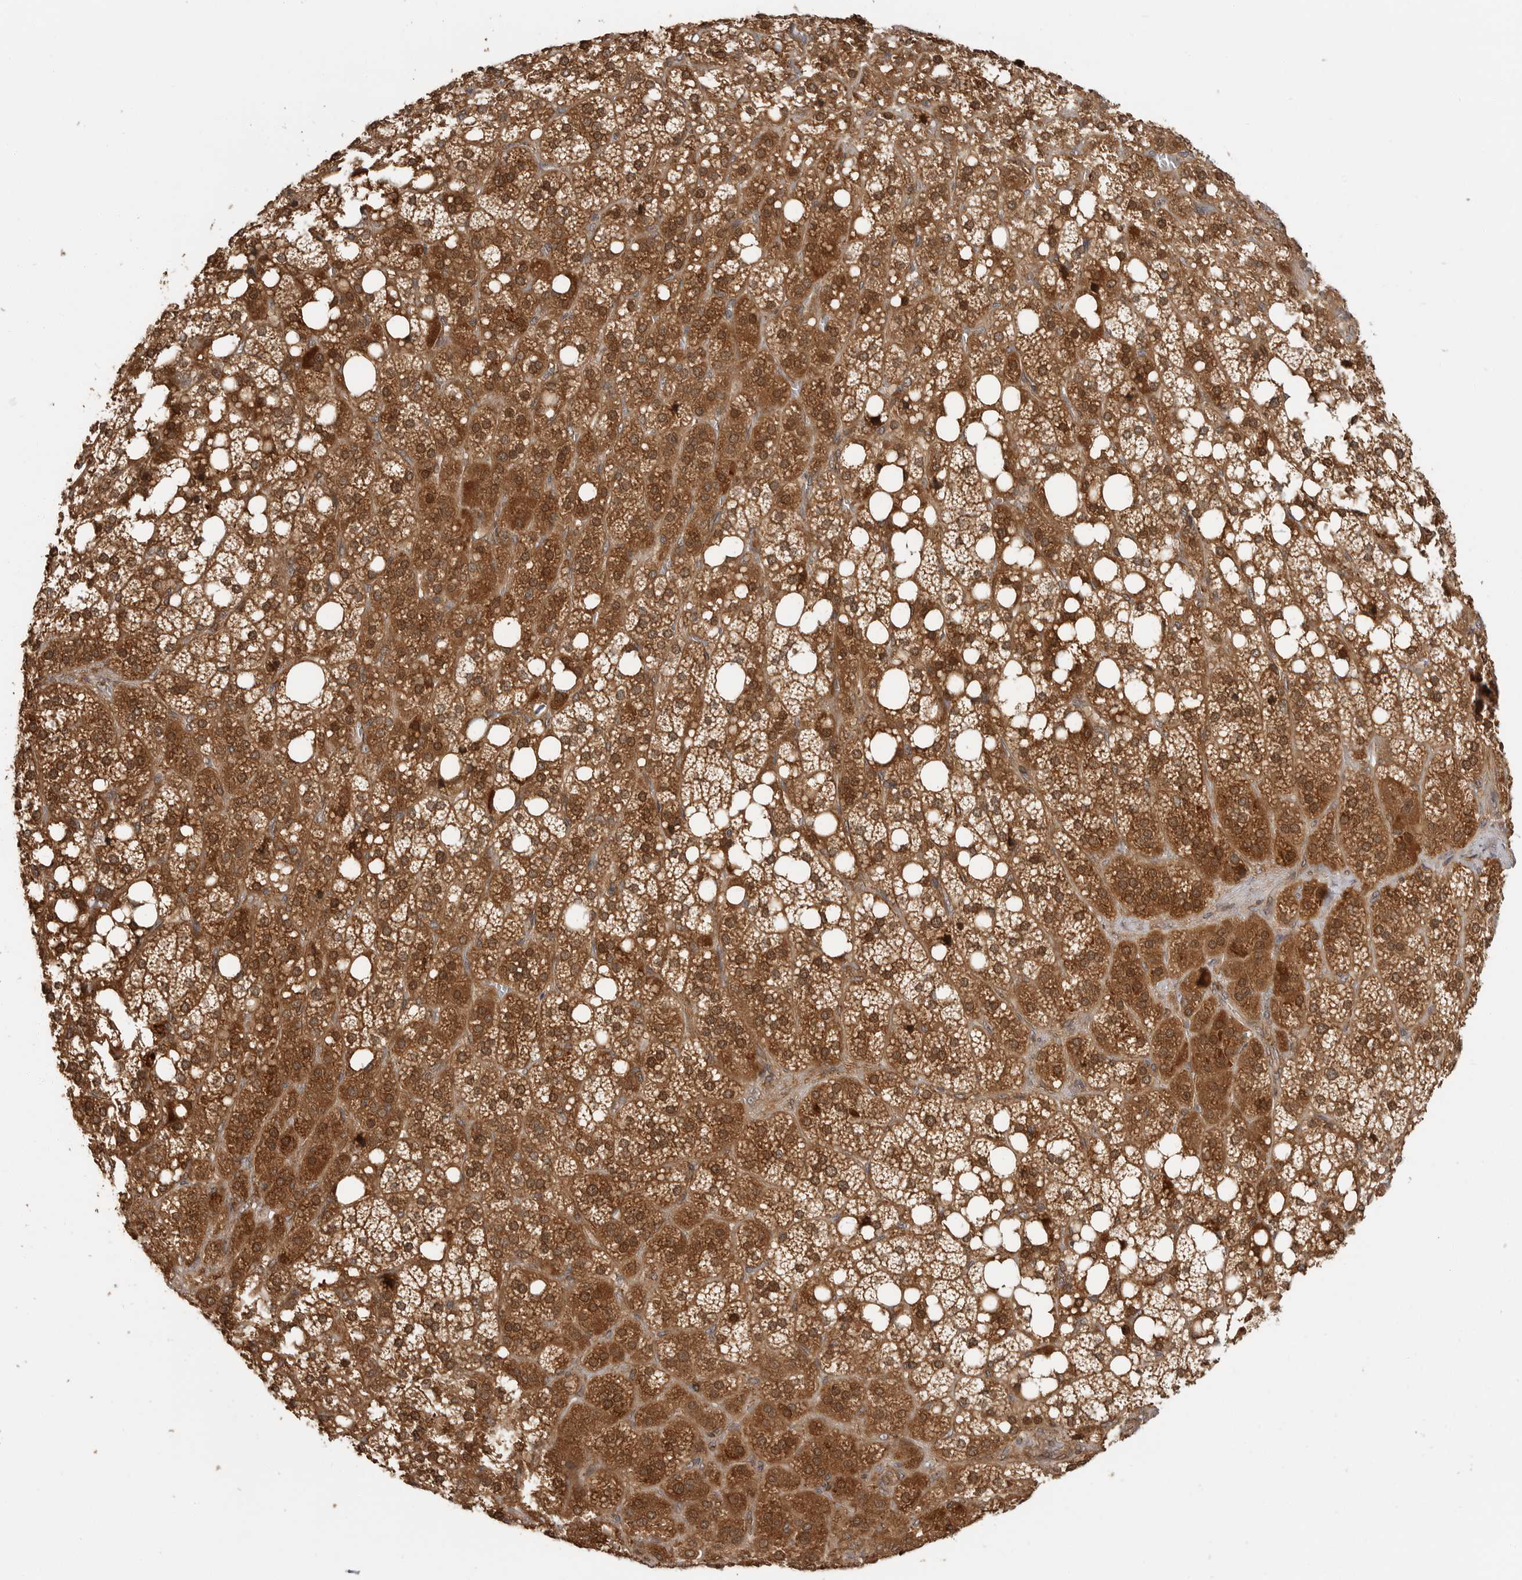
{"staining": {"intensity": "moderate", "quantity": ">75%", "location": "cytoplasmic/membranous,nuclear"}, "tissue": "adrenal gland", "cell_type": "Glandular cells", "image_type": "normal", "snomed": [{"axis": "morphology", "description": "Normal tissue, NOS"}, {"axis": "topography", "description": "Adrenal gland"}], "caption": "This histopathology image exhibits unremarkable adrenal gland stained with immunohistochemistry to label a protein in brown. The cytoplasmic/membranous,nuclear of glandular cells show moderate positivity for the protein. Nuclei are counter-stained blue.", "gene": "ERN1", "patient": {"sex": "female", "age": 59}}